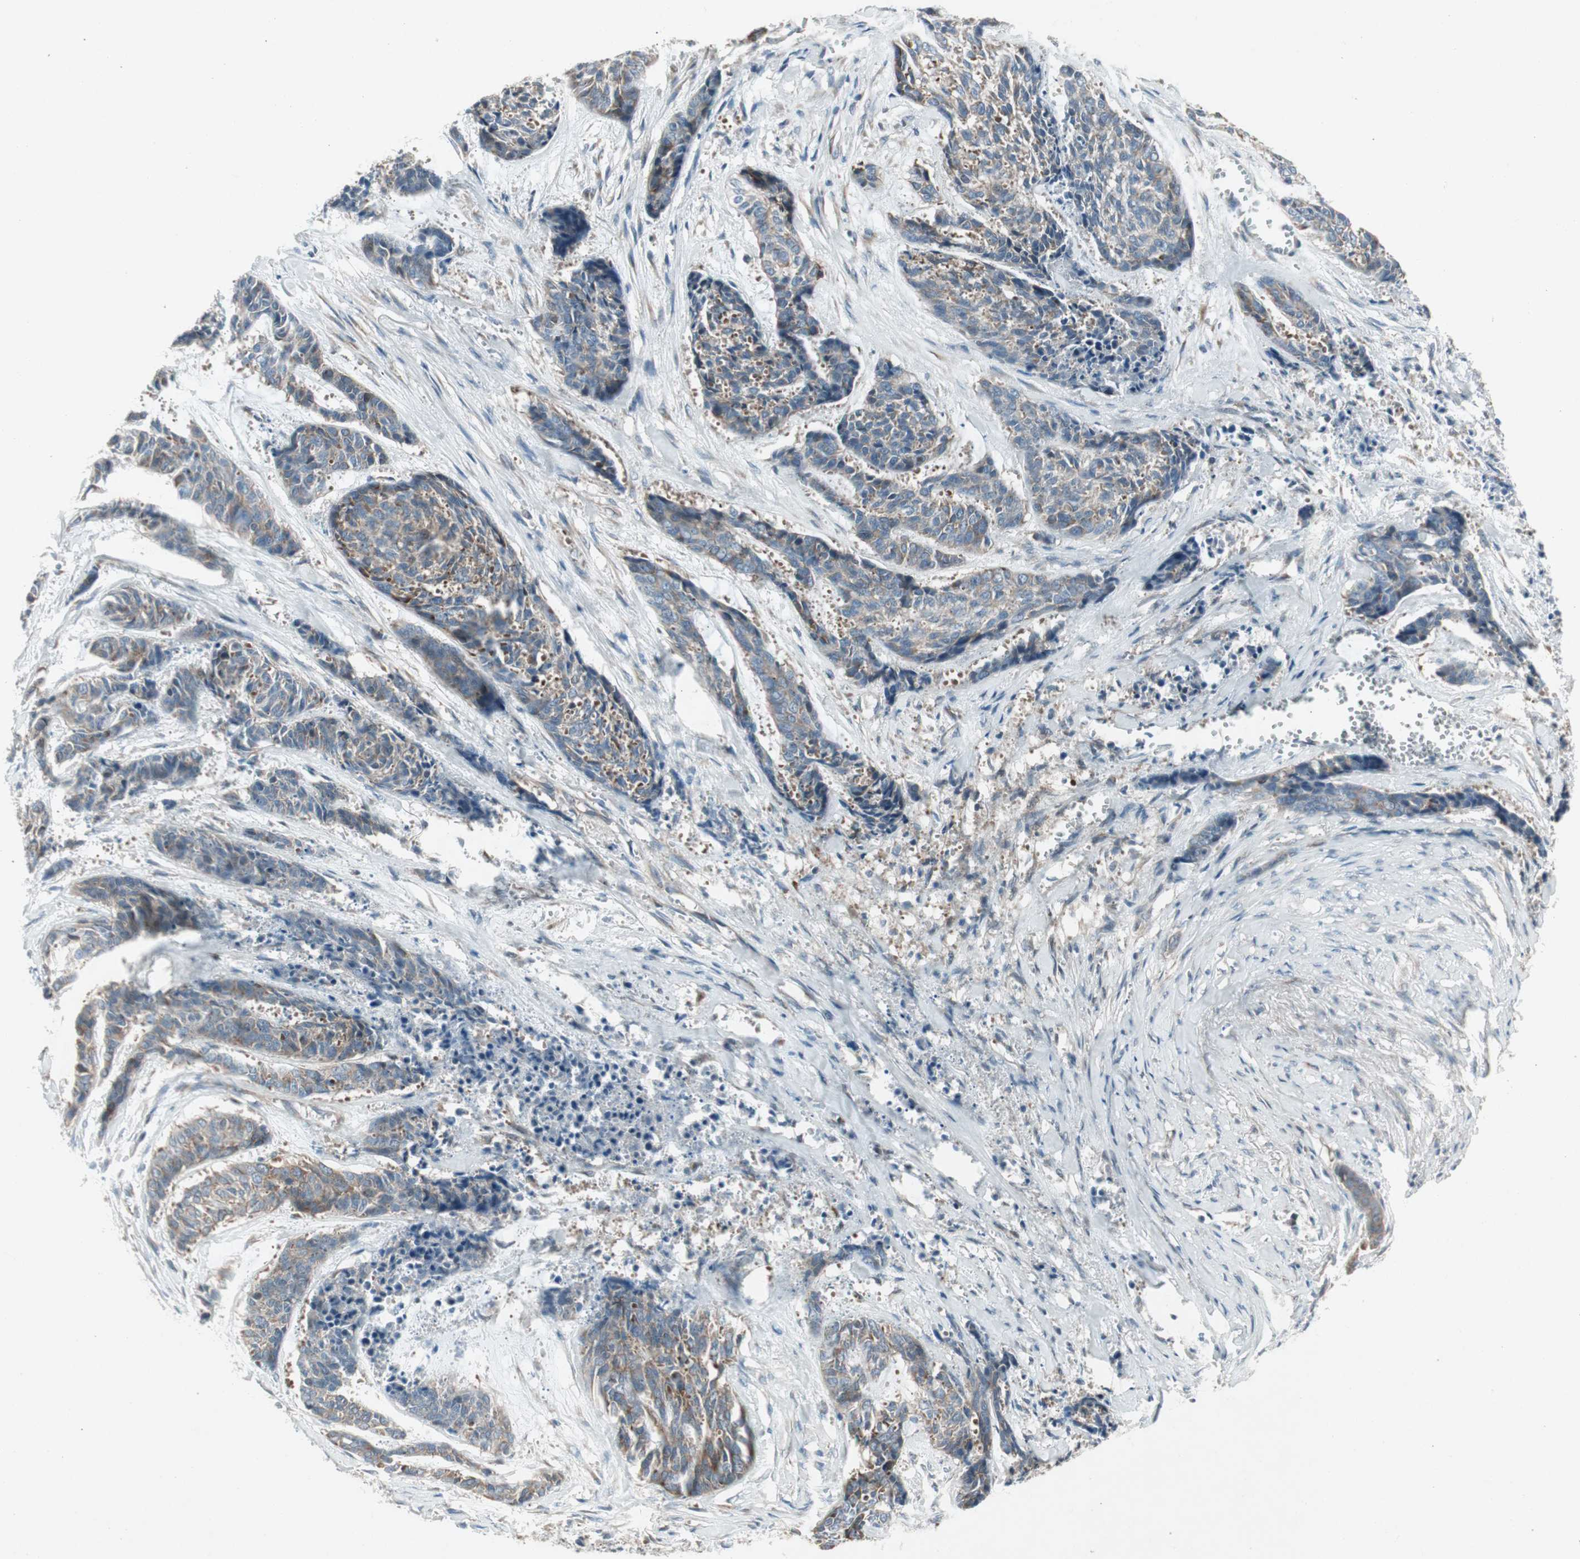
{"staining": {"intensity": "moderate", "quantity": "25%-75%", "location": "cytoplasmic/membranous"}, "tissue": "skin cancer", "cell_type": "Tumor cells", "image_type": "cancer", "snomed": [{"axis": "morphology", "description": "Basal cell carcinoma"}, {"axis": "topography", "description": "Skin"}], "caption": "IHC staining of skin cancer (basal cell carcinoma), which demonstrates medium levels of moderate cytoplasmic/membranous staining in about 25%-75% of tumor cells indicating moderate cytoplasmic/membranous protein expression. The staining was performed using DAB (3,3'-diaminobenzidine) (brown) for protein detection and nuclei were counterstained in hematoxylin (blue).", "gene": "PANK2", "patient": {"sex": "female", "age": 64}}